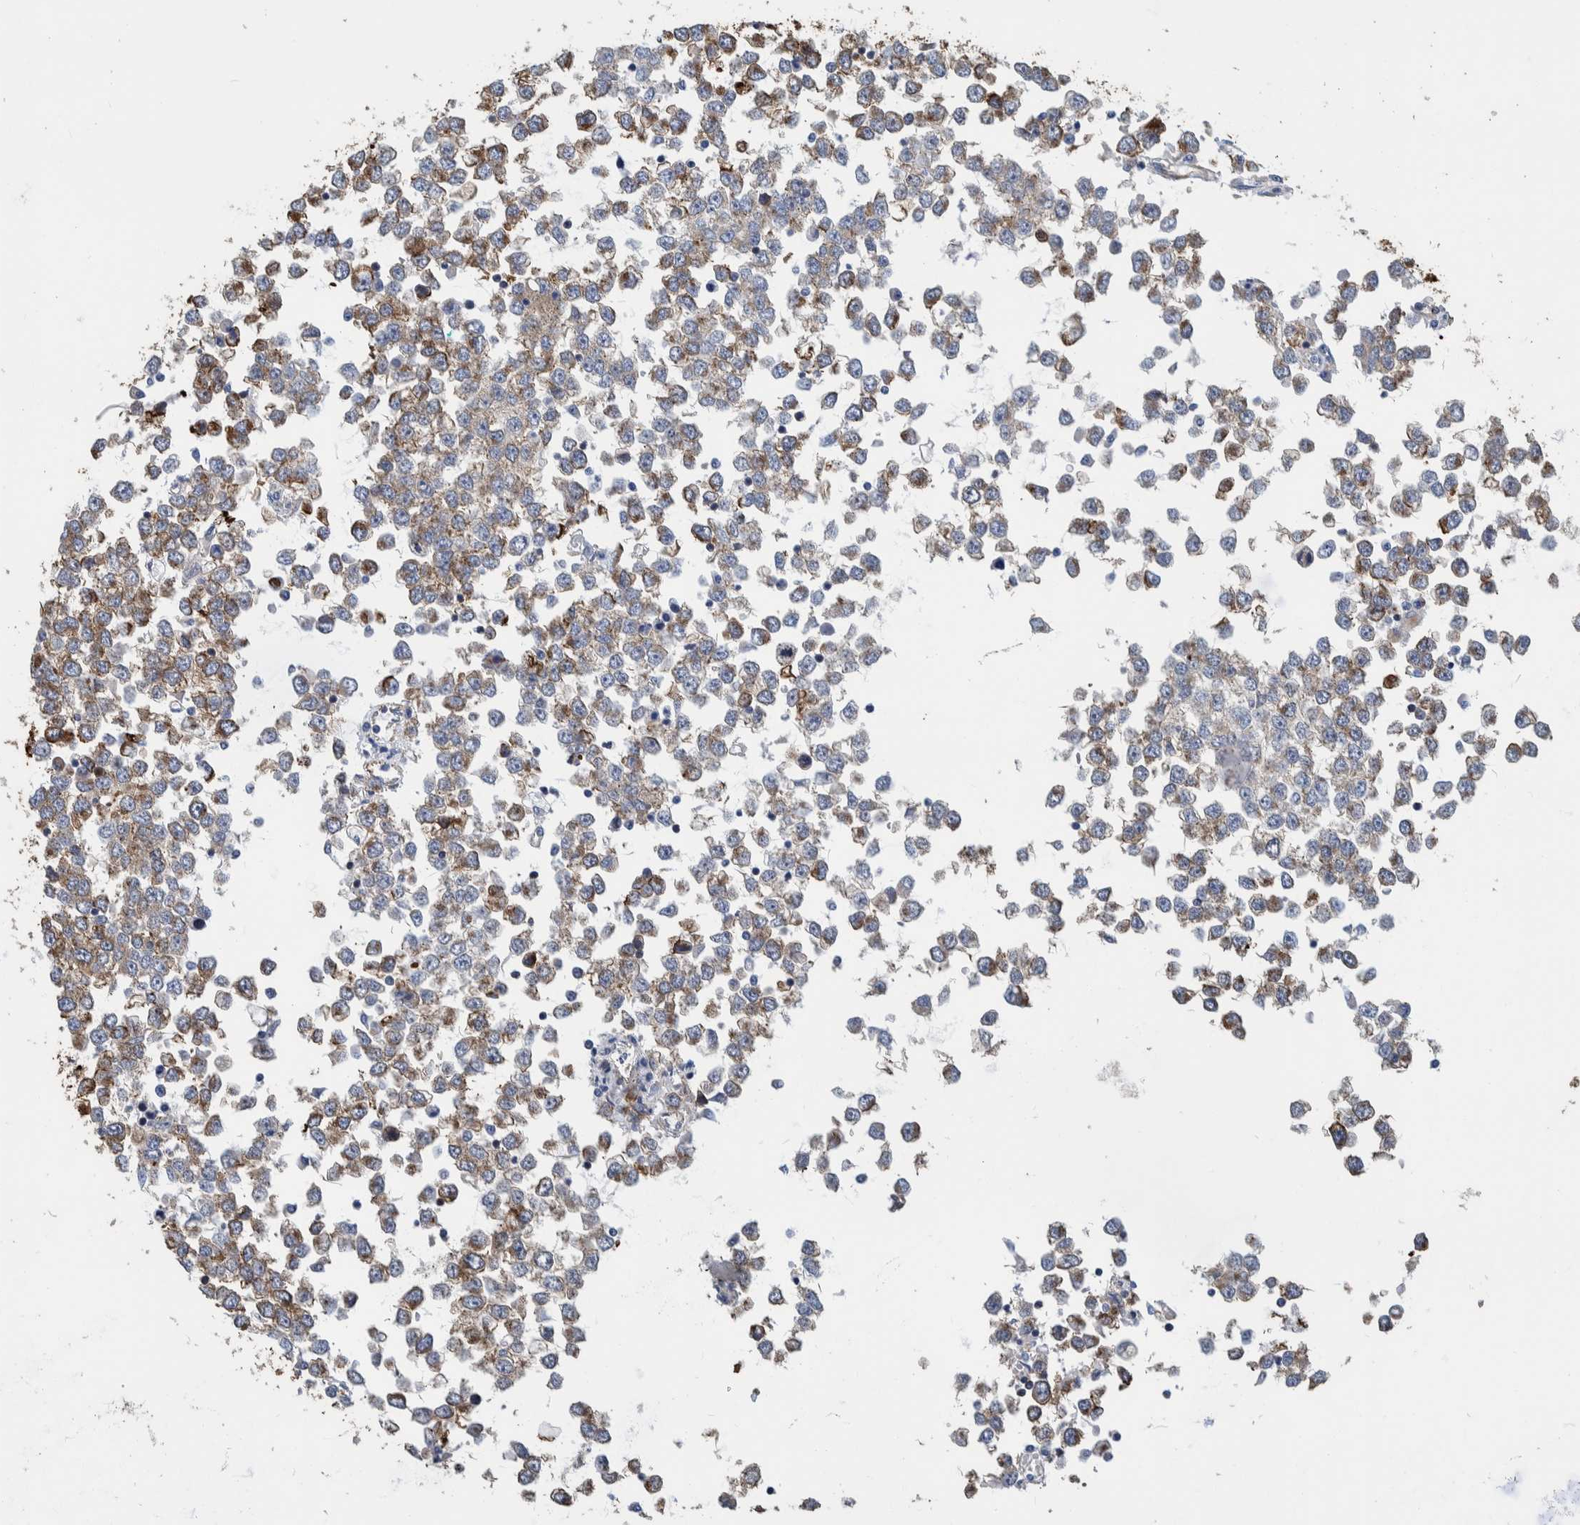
{"staining": {"intensity": "weak", "quantity": ">75%", "location": "cytoplasmic/membranous"}, "tissue": "testis cancer", "cell_type": "Tumor cells", "image_type": "cancer", "snomed": [{"axis": "morphology", "description": "Seminoma, NOS"}, {"axis": "topography", "description": "Testis"}], "caption": "Protein expression analysis of human testis seminoma reveals weak cytoplasmic/membranous staining in about >75% of tumor cells. (brown staining indicates protein expression, while blue staining denotes nuclei).", "gene": "CCDC57", "patient": {"sex": "male", "age": 65}}